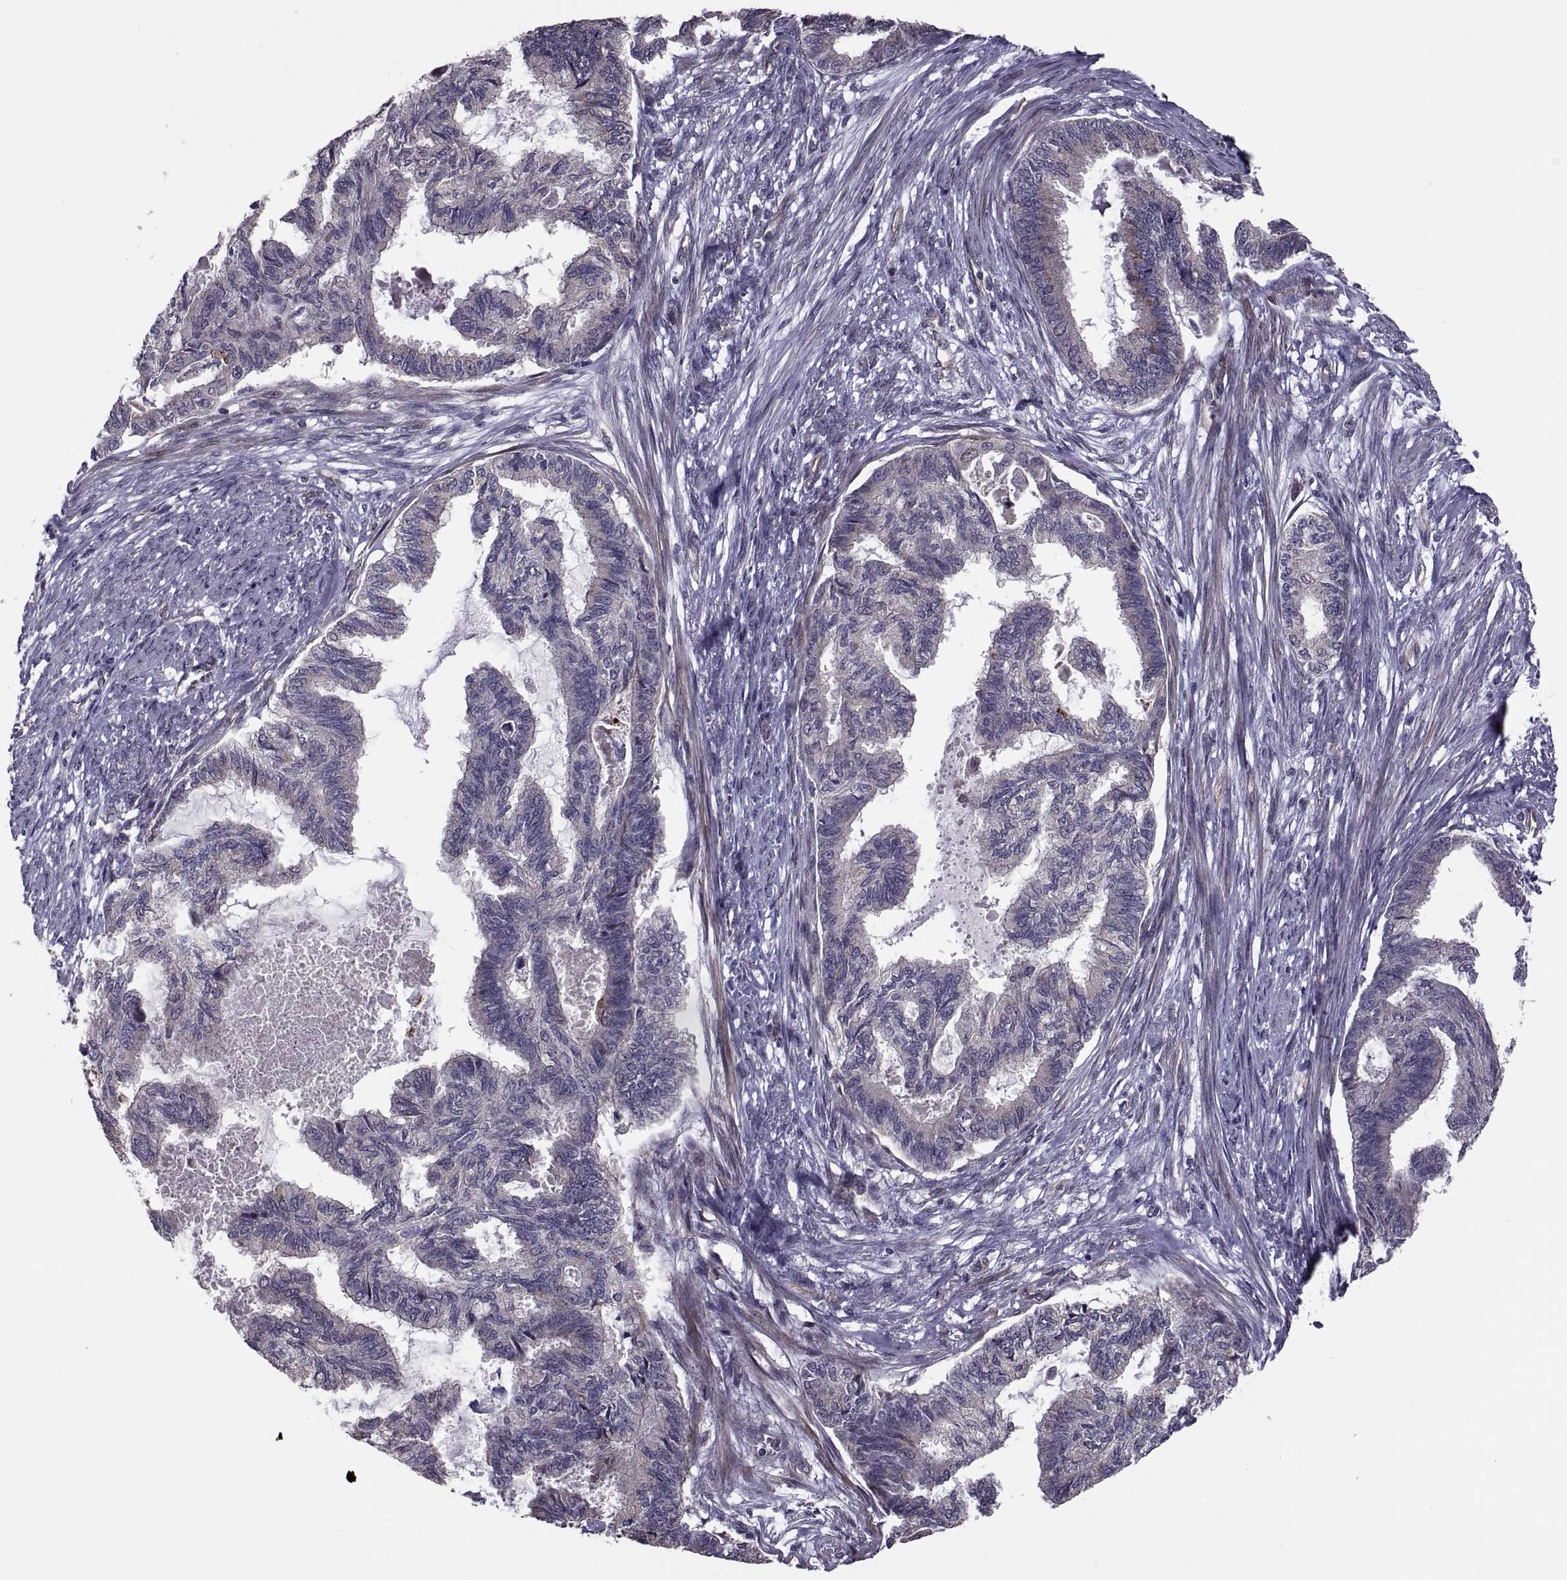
{"staining": {"intensity": "weak", "quantity": "<25%", "location": "cytoplasmic/membranous"}, "tissue": "endometrial cancer", "cell_type": "Tumor cells", "image_type": "cancer", "snomed": [{"axis": "morphology", "description": "Adenocarcinoma, NOS"}, {"axis": "topography", "description": "Endometrium"}], "caption": "DAB immunohistochemical staining of endometrial adenocarcinoma demonstrates no significant staining in tumor cells.", "gene": "PMM2", "patient": {"sex": "female", "age": 86}}